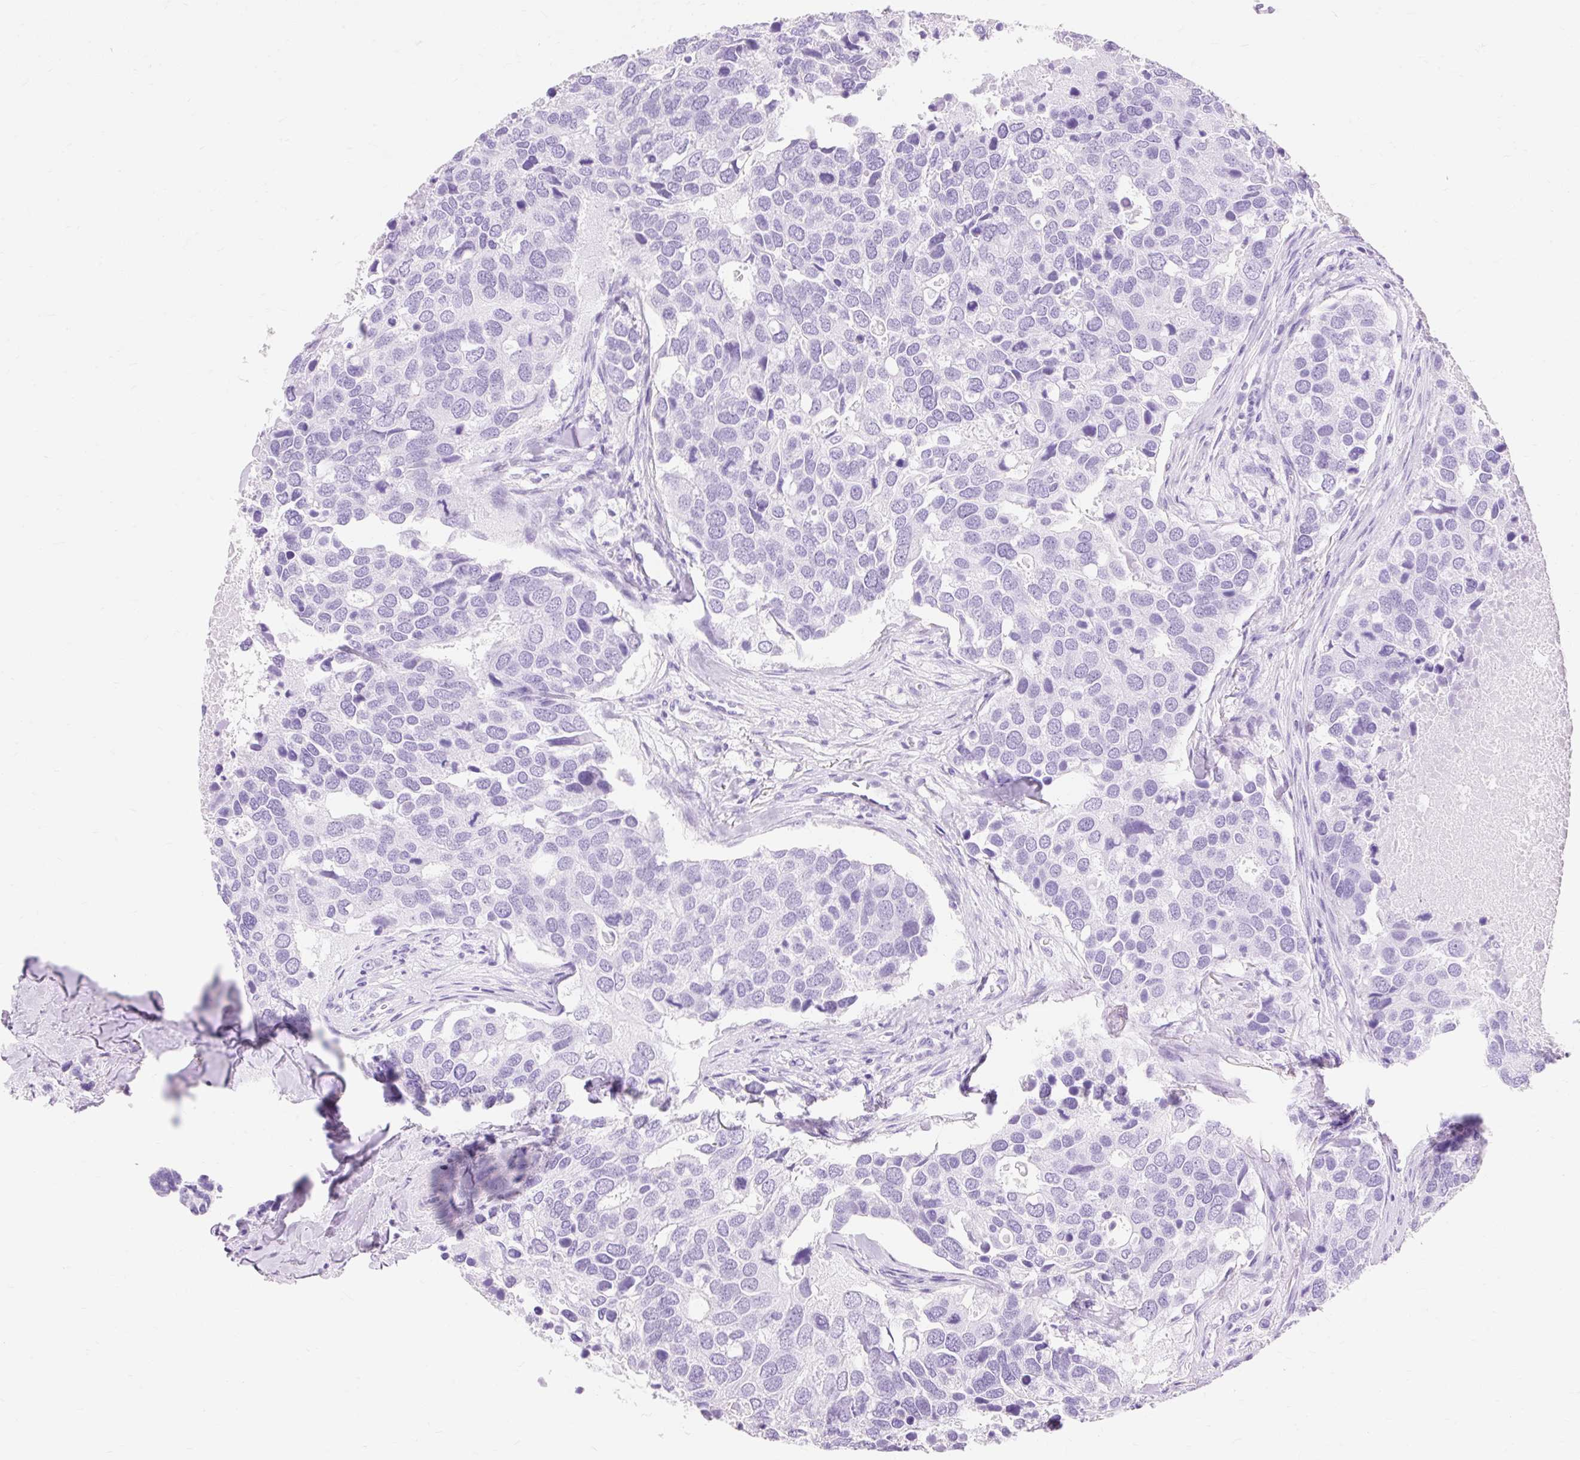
{"staining": {"intensity": "negative", "quantity": "none", "location": "none"}, "tissue": "breast cancer", "cell_type": "Tumor cells", "image_type": "cancer", "snomed": [{"axis": "morphology", "description": "Duct carcinoma"}, {"axis": "topography", "description": "Breast"}], "caption": "High power microscopy photomicrograph of an IHC image of breast cancer, revealing no significant staining in tumor cells.", "gene": "MBP", "patient": {"sex": "female", "age": 83}}